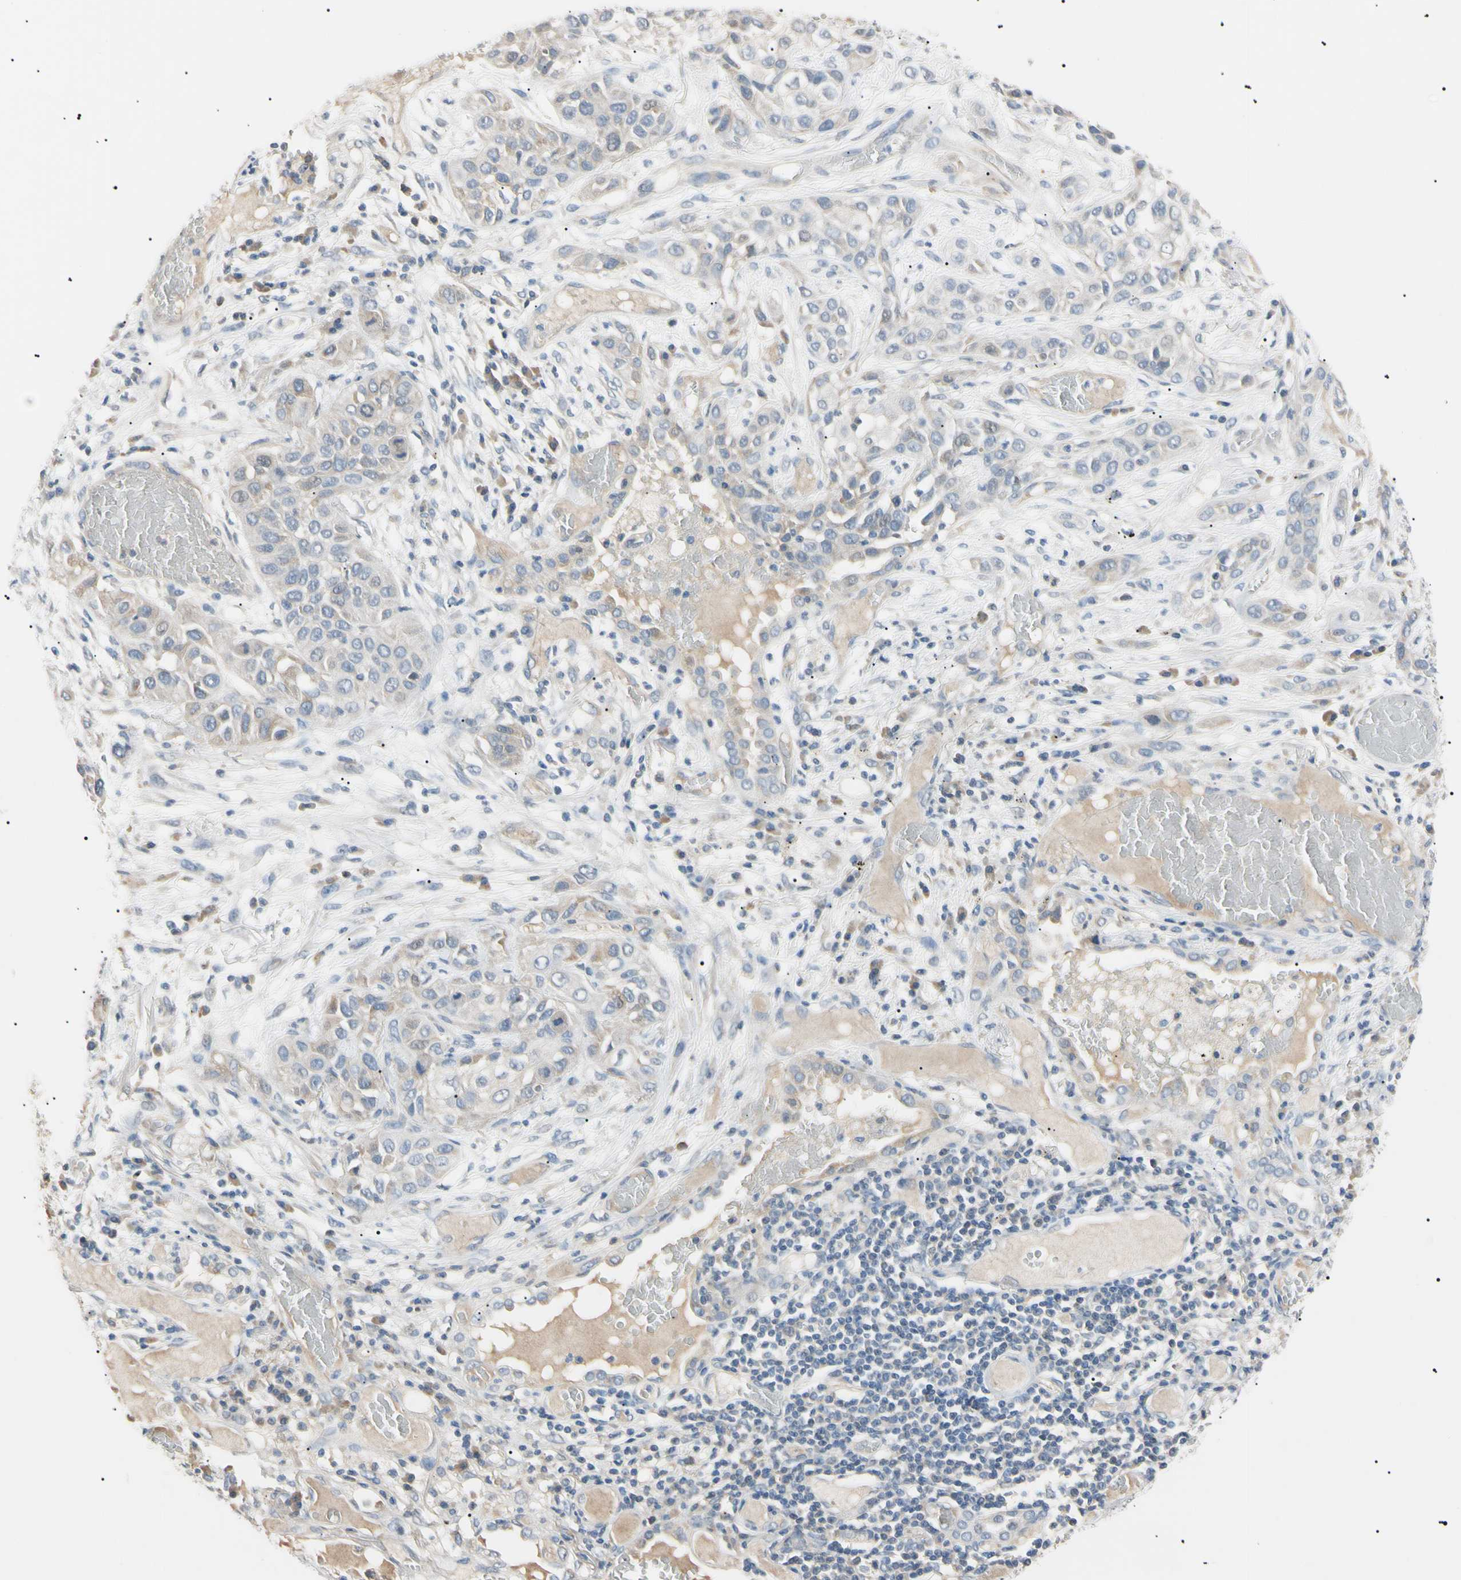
{"staining": {"intensity": "weak", "quantity": "<25%", "location": "cytoplasmic/membranous"}, "tissue": "lung cancer", "cell_type": "Tumor cells", "image_type": "cancer", "snomed": [{"axis": "morphology", "description": "Squamous cell carcinoma, NOS"}, {"axis": "topography", "description": "Lung"}], "caption": "There is no significant expression in tumor cells of lung squamous cell carcinoma. (DAB (3,3'-diaminobenzidine) immunohistochemistry (IHC), high magnification).", "gene": "CGB3", "patient": {"sex": "male", "age": 71}}